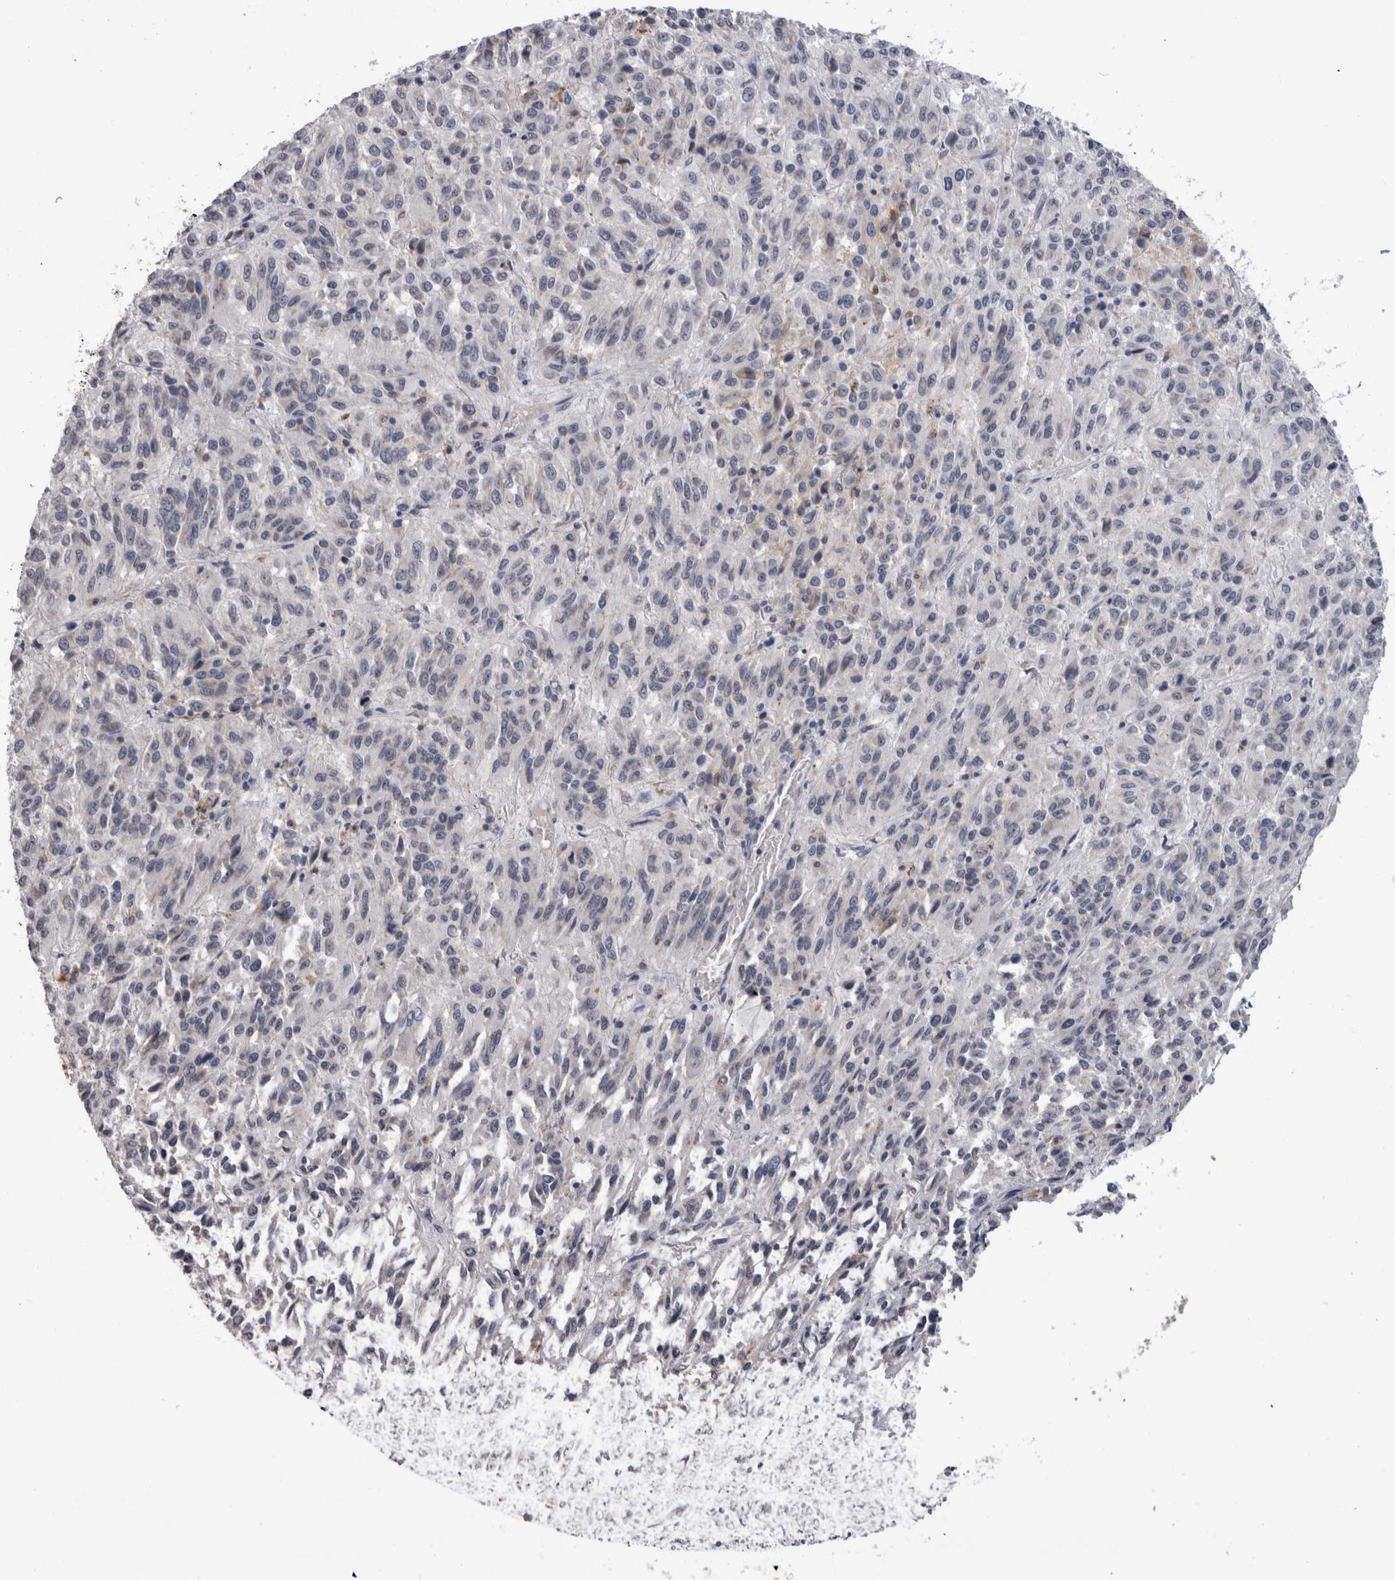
{"staining": {"intensity": "negative", "quantity": "none", "location": "none"}, "tissue": "melanoma", "cell_type": "Tumor cells", "image_type": "cancer", "snomed": [{"axis": "morphology", "description": "Malignant melanoma, Metastatic site"}, {"axis": "topography", "description": "Lung"}], "caption": "This is an IHC micrograph of human melanoma. There is no staining in tumor cells.", "gene": "PAX5", "patient": {"sex": "male", "age": 64}}